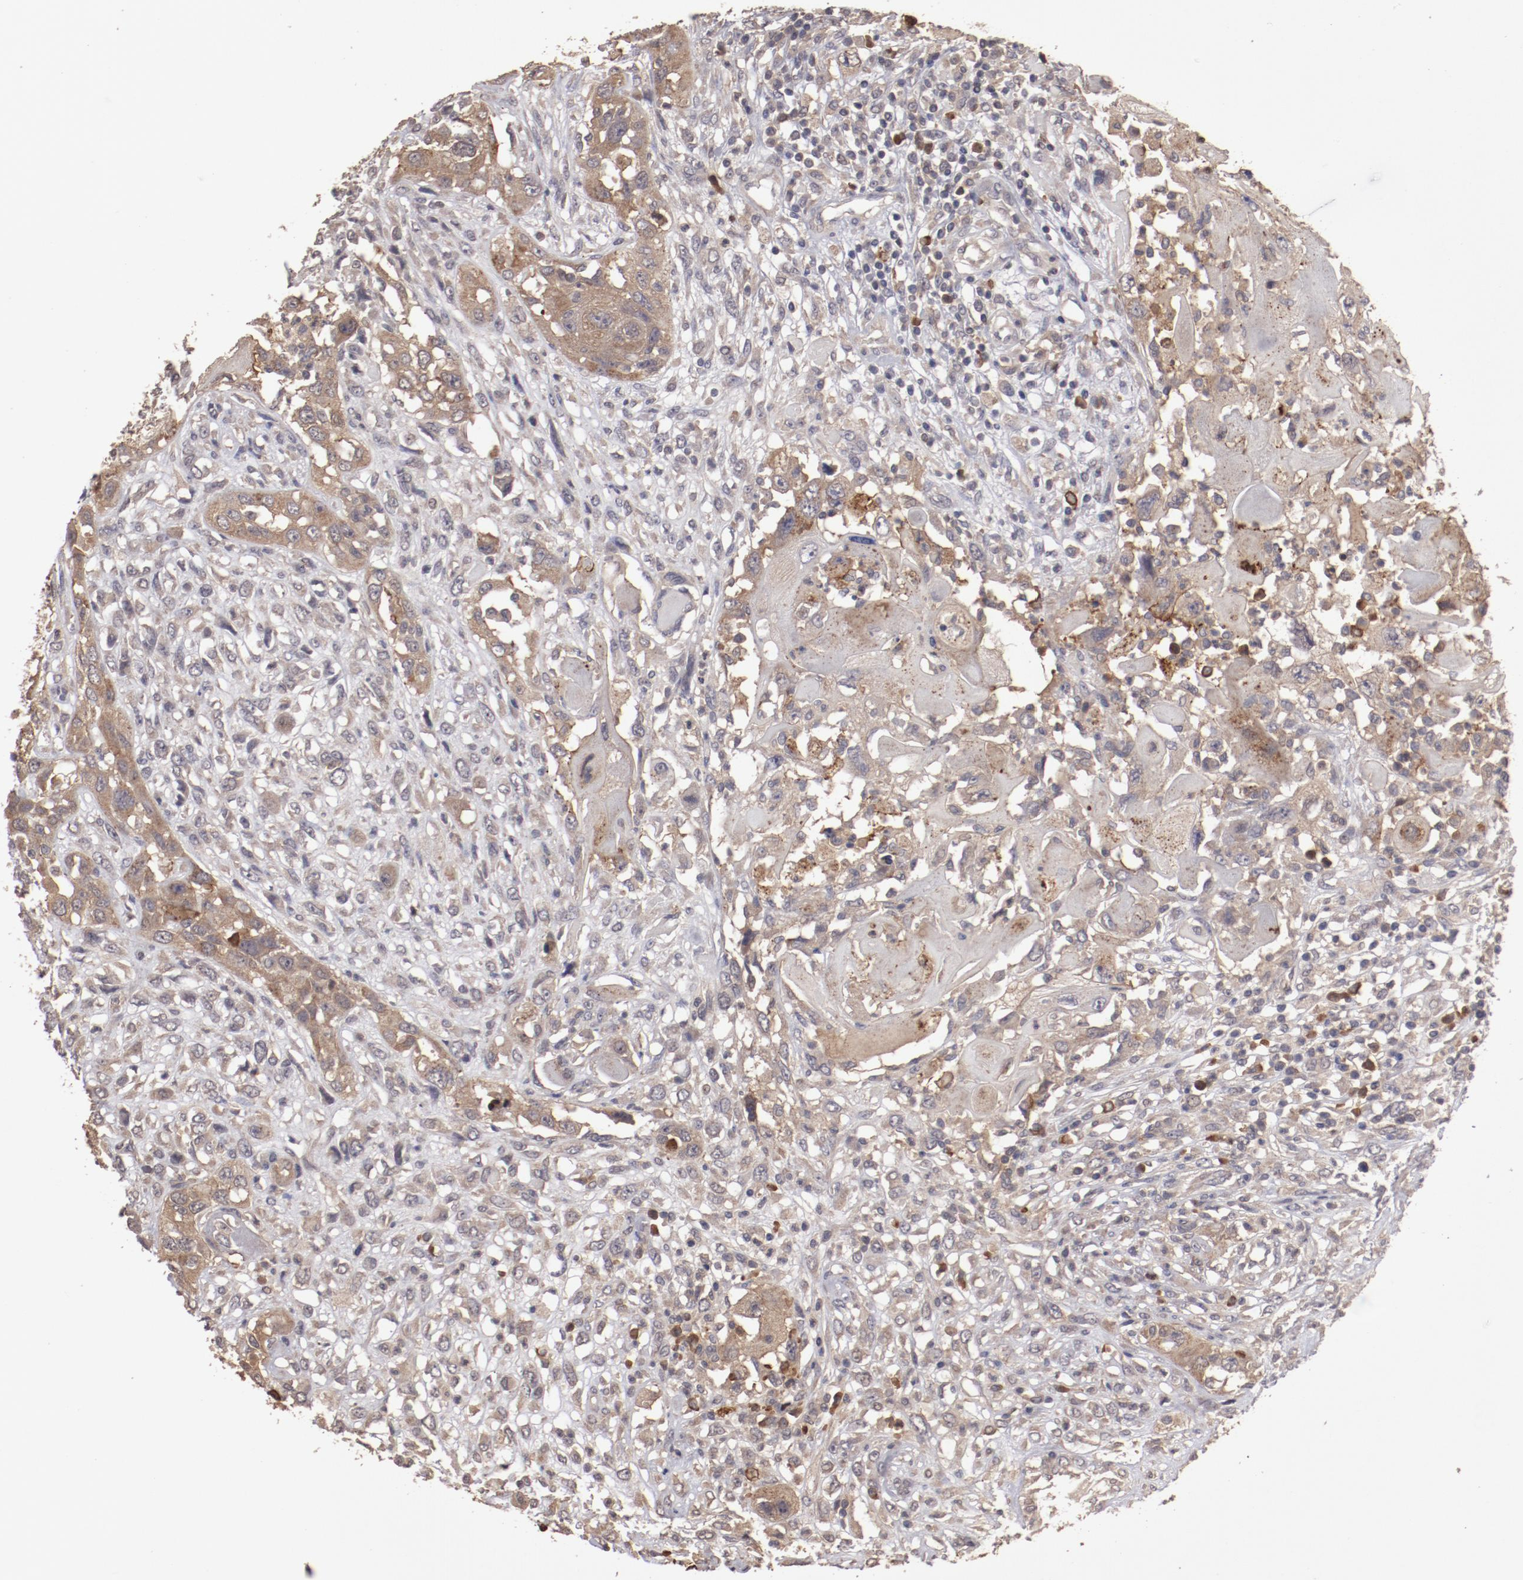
{"staining": {"intensity": "strong", "quantity": ">75%", "location": "cytoplasmic/membranous"}, "tissue": "head and neck cancer", "cell_type": "Tumor cells", "image_type": "cancer", "snomed": [{"axis": "morphology", "description": "Neoplasm, malignant, NOS"}, {"axis": "topography", "description": "Salivary gland"}, {"axis": "topography", "description": "Head-Neck"}], "caption": "Strong cytoplasmic/membranous protein expression is seen in approximately >75% of tumor cells in head and neck cancer.", "gene": "LRRC75B", "patient": {"sex": "male", "age": 43}}